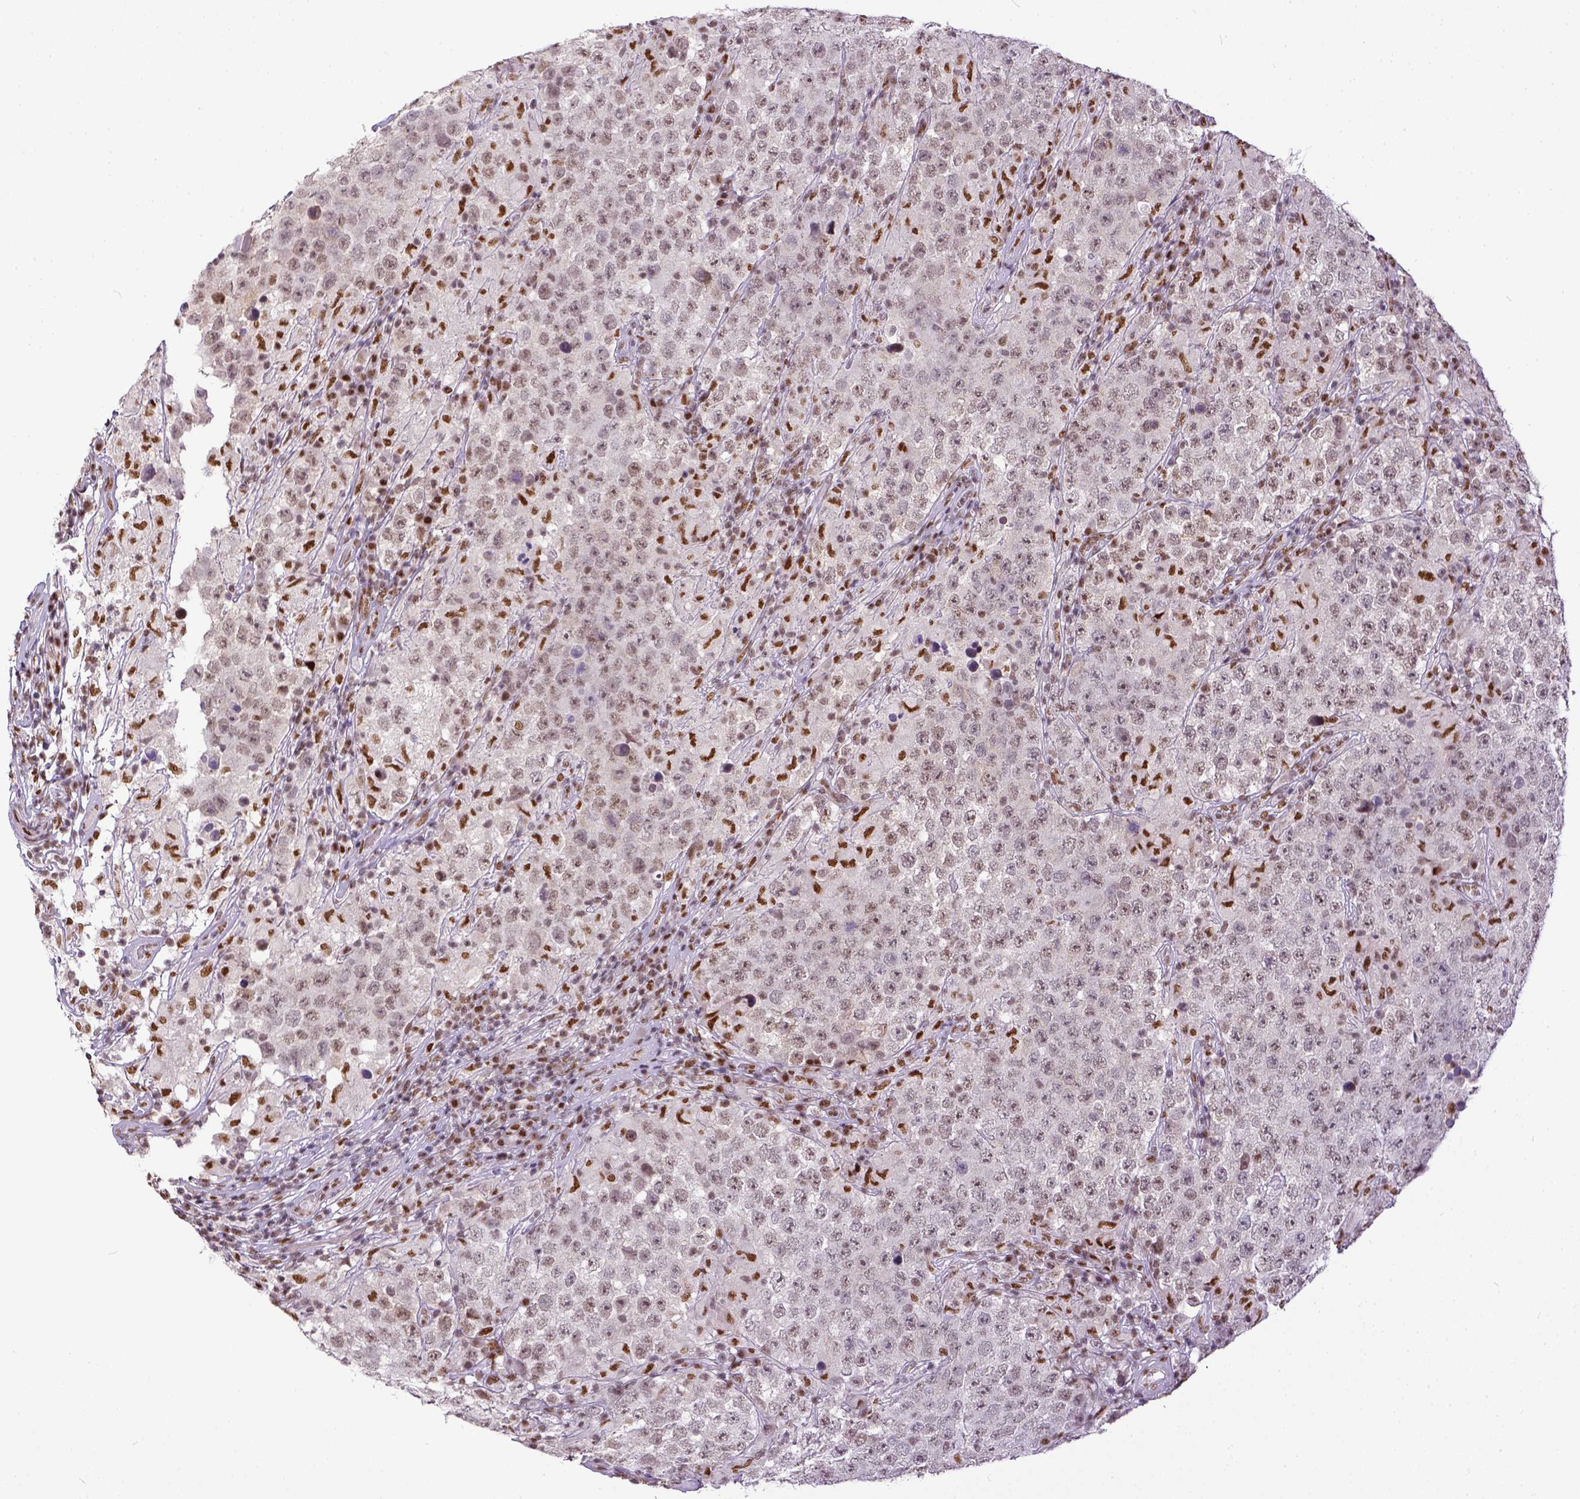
{"staining": {"intensity": "negative", "quantity": "none", "location": "none"}, "tissue": "testis cancer", "cell_type": "Tumor cells", "image_type": "cancer", "snomed": [{"axis": "morphology", "description": "Seminoma, NOS"}, {"axis": "morphology", "description": "Carcinoma, Embryonal, NOS"}, {"axis": "topography", "description": "Testis"}], "caption": "High power microscopy photomicrograph of an immunohistochemistry (IHC) histopathology image of testis cancer, revealing no significant expression in tumor cells.", "gene": "ERCC1", "patient": {"sex": "male", "age": 41}}